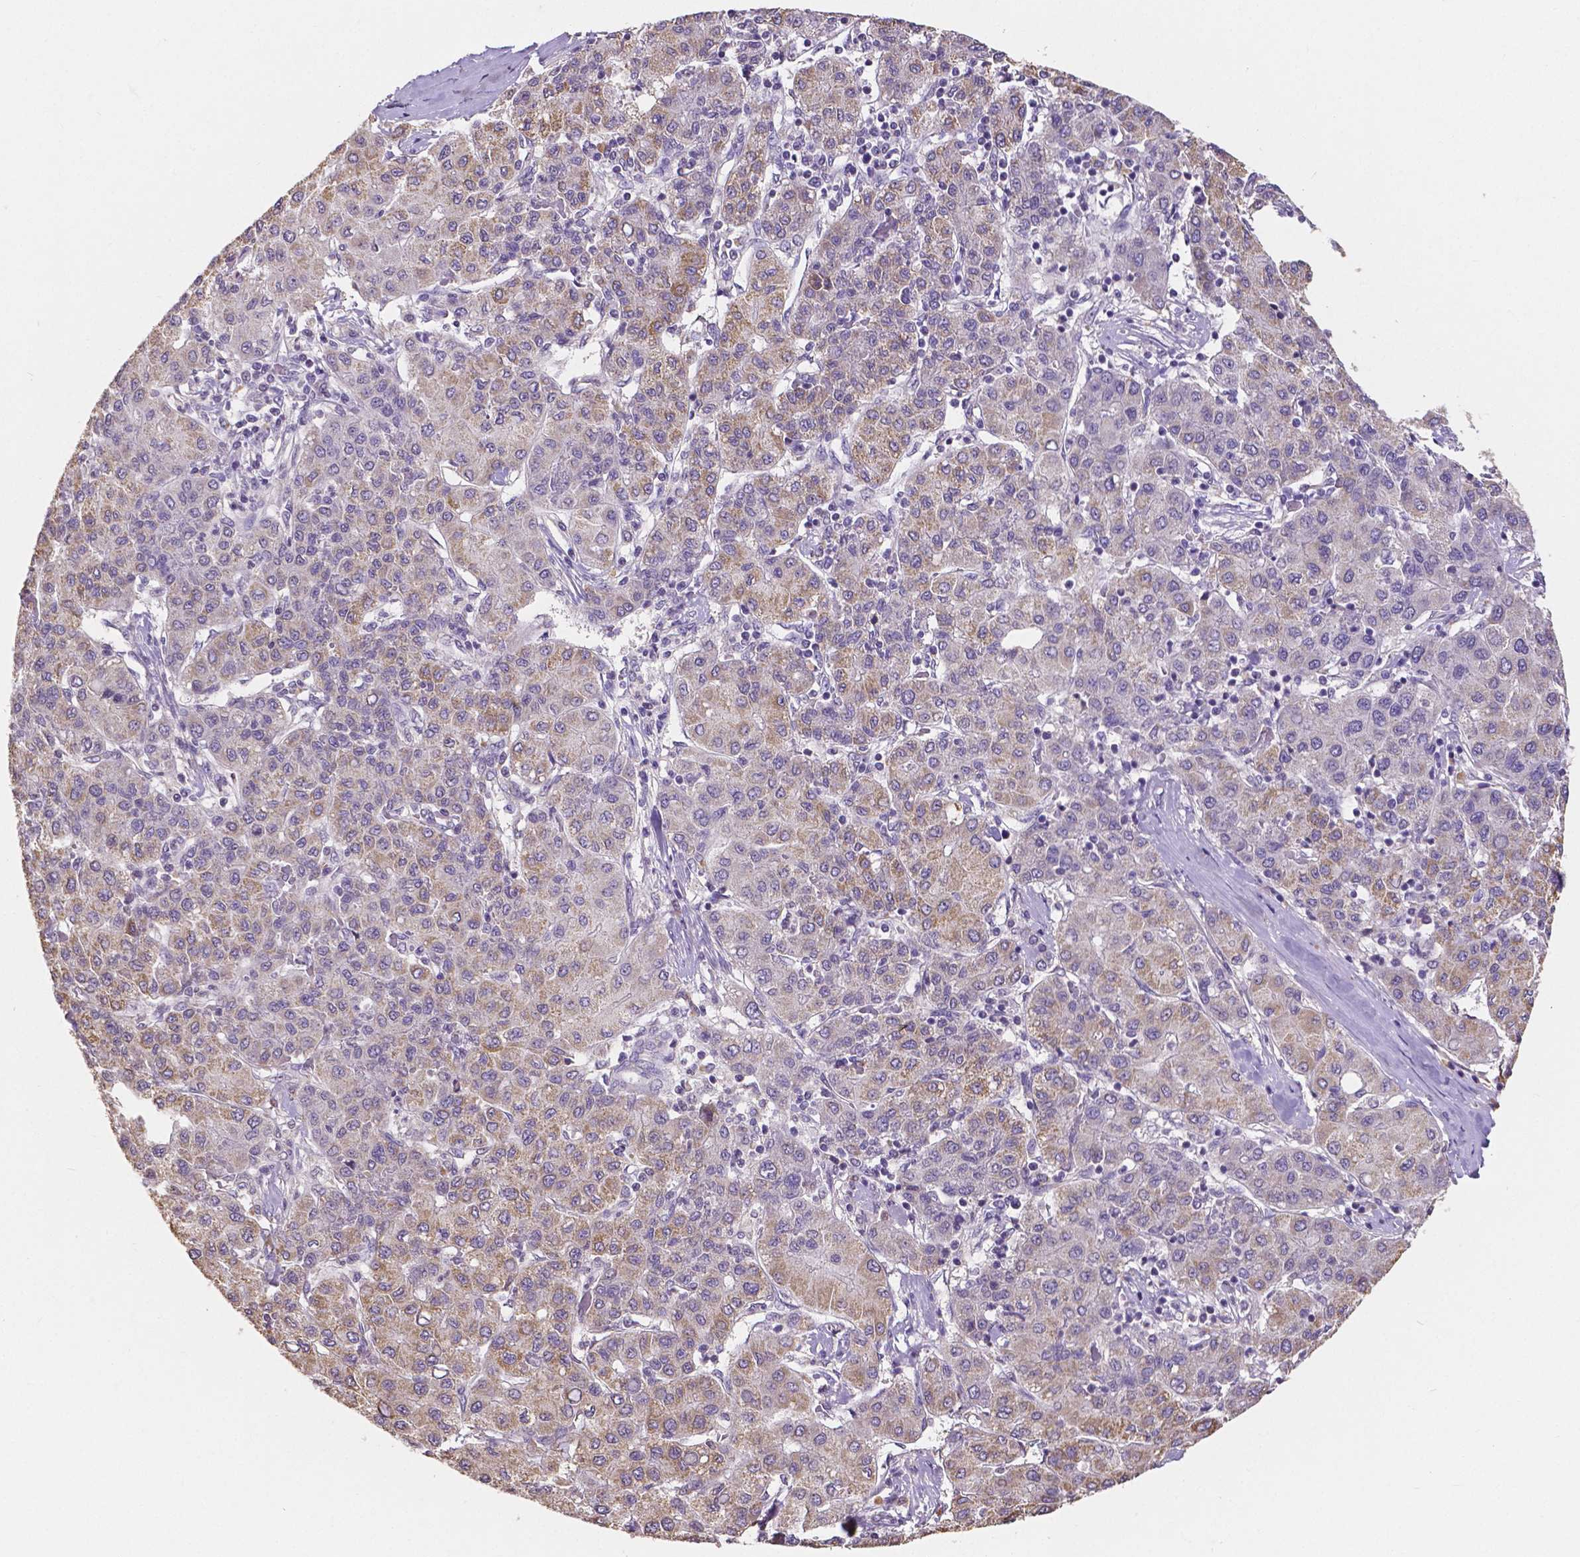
{"staining": {"intensity": "weak", "quantity": "25%-75%", "location": "cytoplasmic/membranous"}, "tissue": "liver cancer", "cell_type": "Tumor cells", "image_type": "cancer", "snomed": [{"axis": "morphology", "description": "Carcinoma, Hepatocellular, NOS"}, {"axis": "topography", "description": "Liver"}], "caption": "A micrograph of liver hepatocellular carcinoma stained for a protein reveals weak cytoplasmic/membranous brown staining in tumor cells. (DAB = brown stain, brightfield microscopy at high magnification).", "gene": "ELAVL2", "patient": {"sex": "male", "age": 65}}